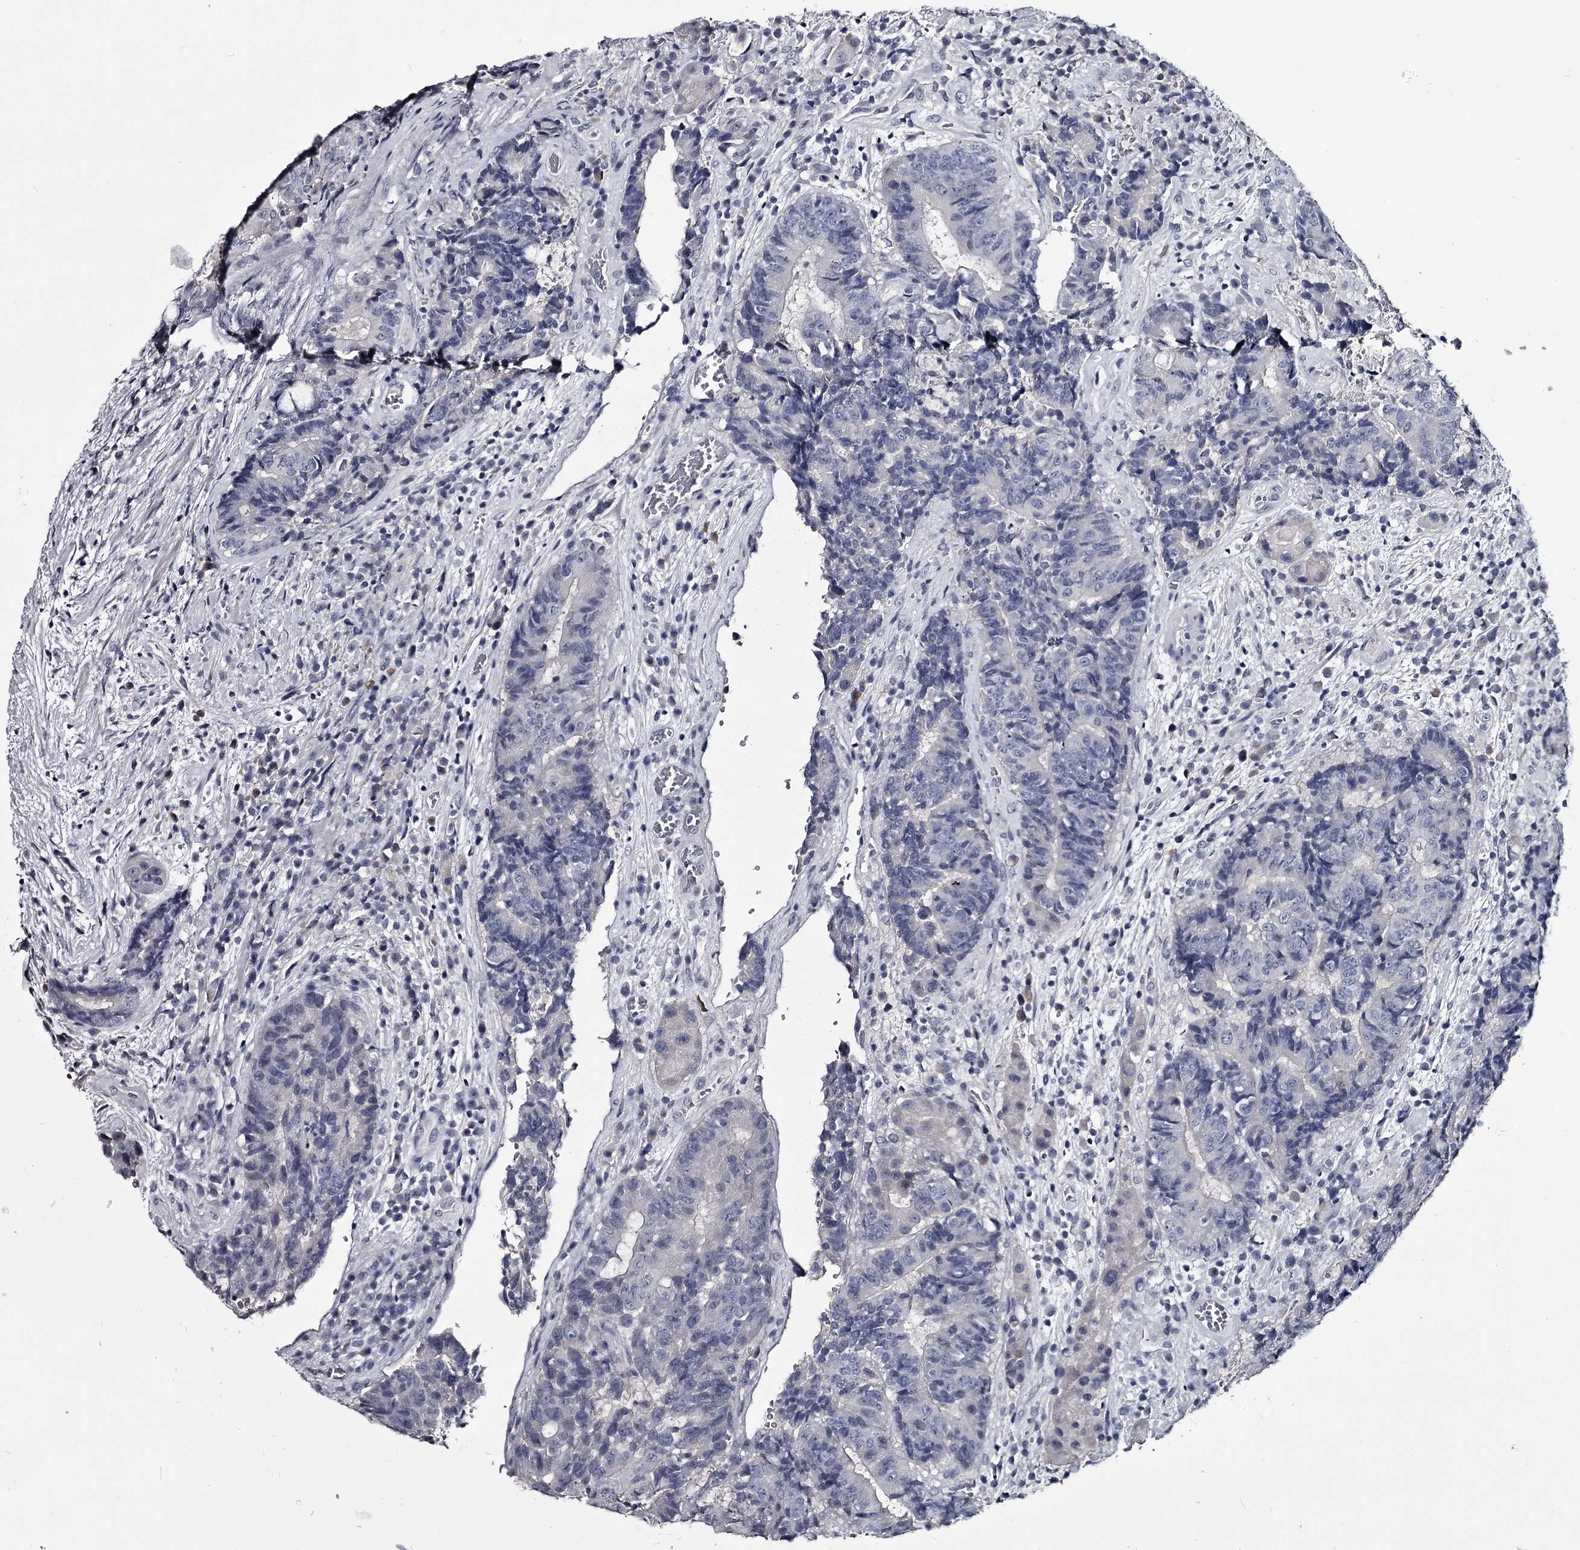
{"staining": {"intensity": "negative", "quantity": "none", "location": "none"}, "tissue": "colorectal cancer", "cell_type": "Tumor cells", "image_type": "cancer", "snomed": [{"axis": "morphology", "description": "Adenocarcinoma, NOS"}, {"axis": "topography", "description": "Rectum"}], "caption": "Protein analysis of colorectal adenocarcinoma shows no significant staining in tumor cells.", "gene": "DAO", "patient": {"sex": "male", "age": 69}}